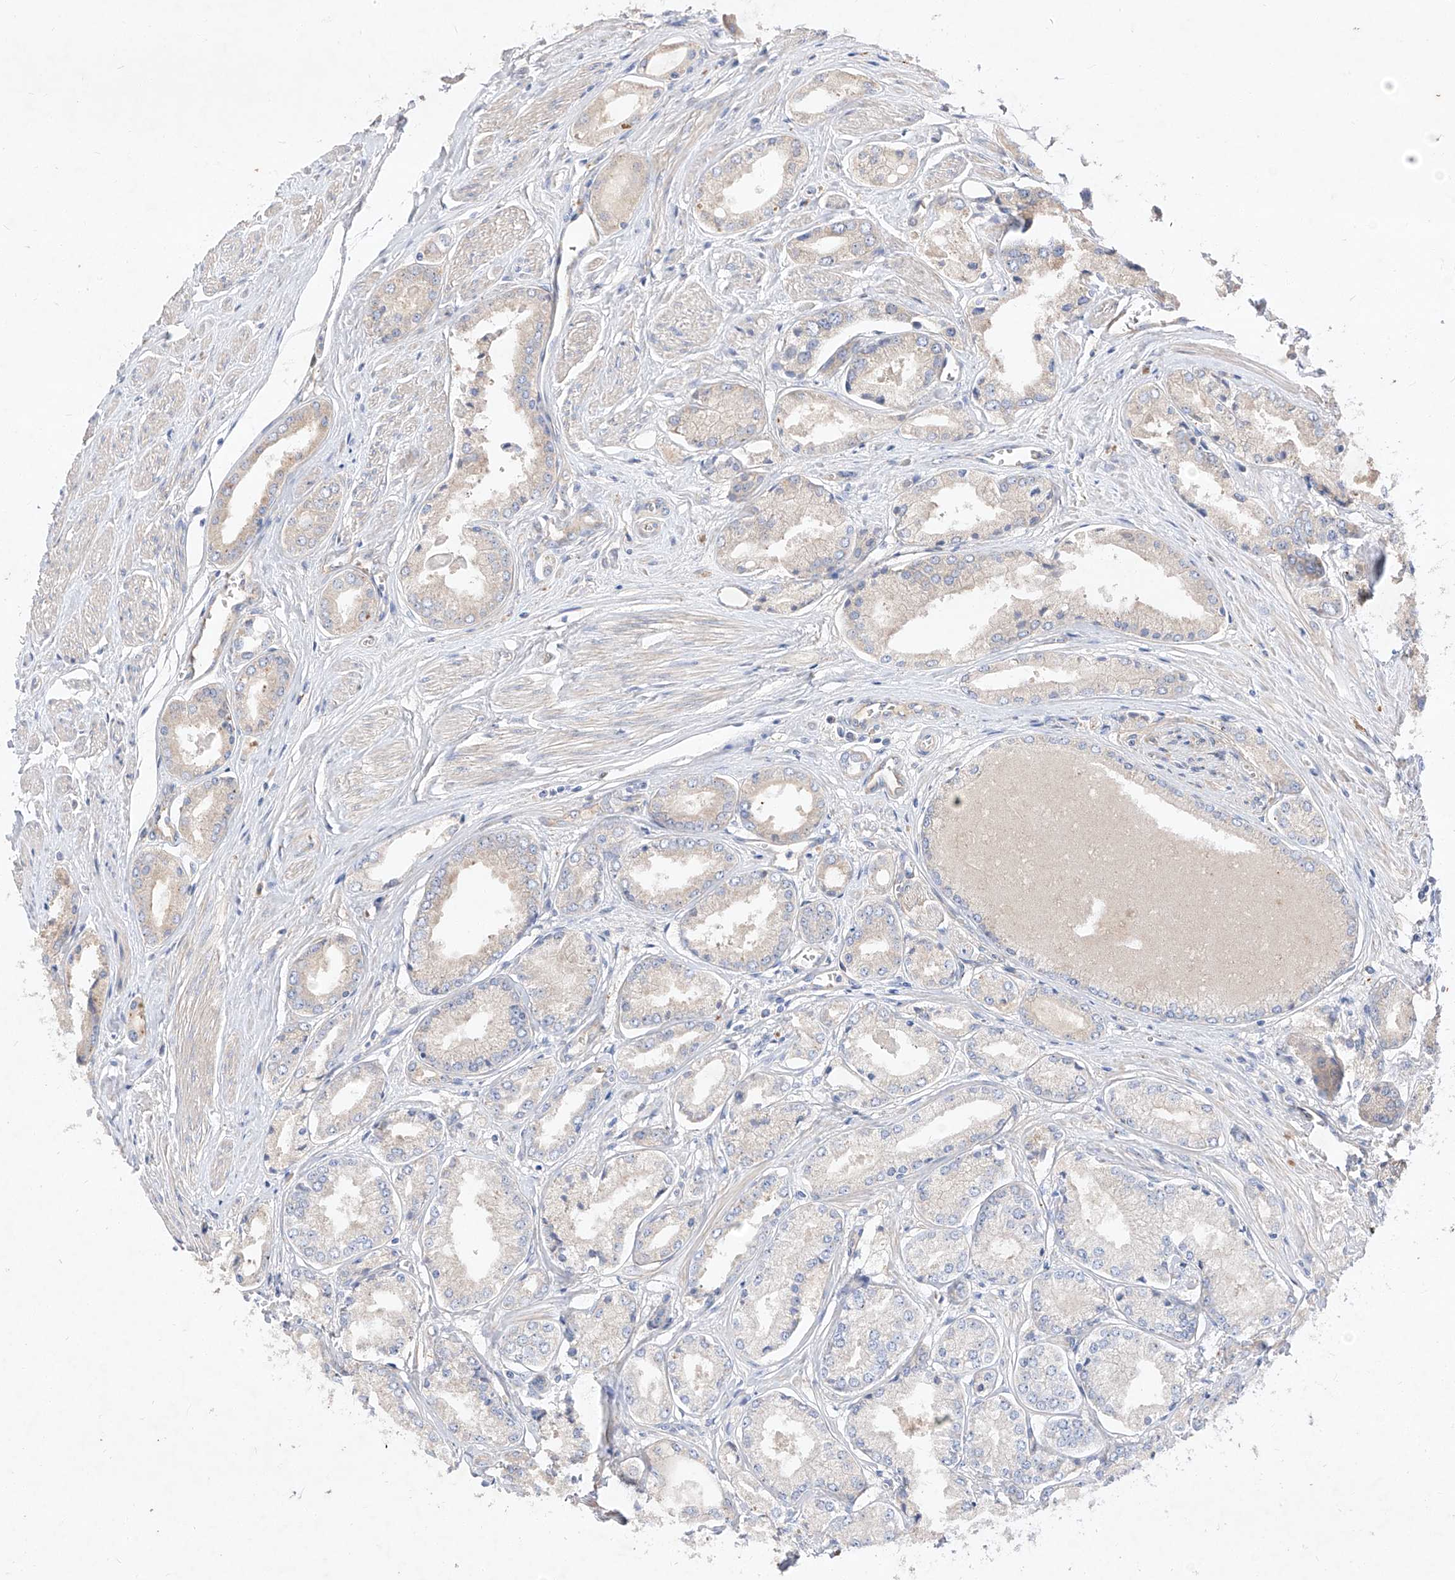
{"staining": {"intensity": "negative", "quantity": "none", "location": "none"}, "tissue": "prostate cancer", "cell_type": "Tumor cells", "image_type": "cancer", "snomed": [{"axis": "morphology", "description": "Adenocarcinoma, Low grade"}, {"axis": "topography", "description": "Prostate"}], "caption": "Immunohistochemistry (IHC) photomicrograph of human prostate adenocarcinoma (low-grade) stained for a protein (brown), which exhibits no staining in tumor cells. (Brightfield microscopy of DAB IHC at high magnification).", "gene": "DIRAS3", "patient": {"sex": "male", "age": 60}}